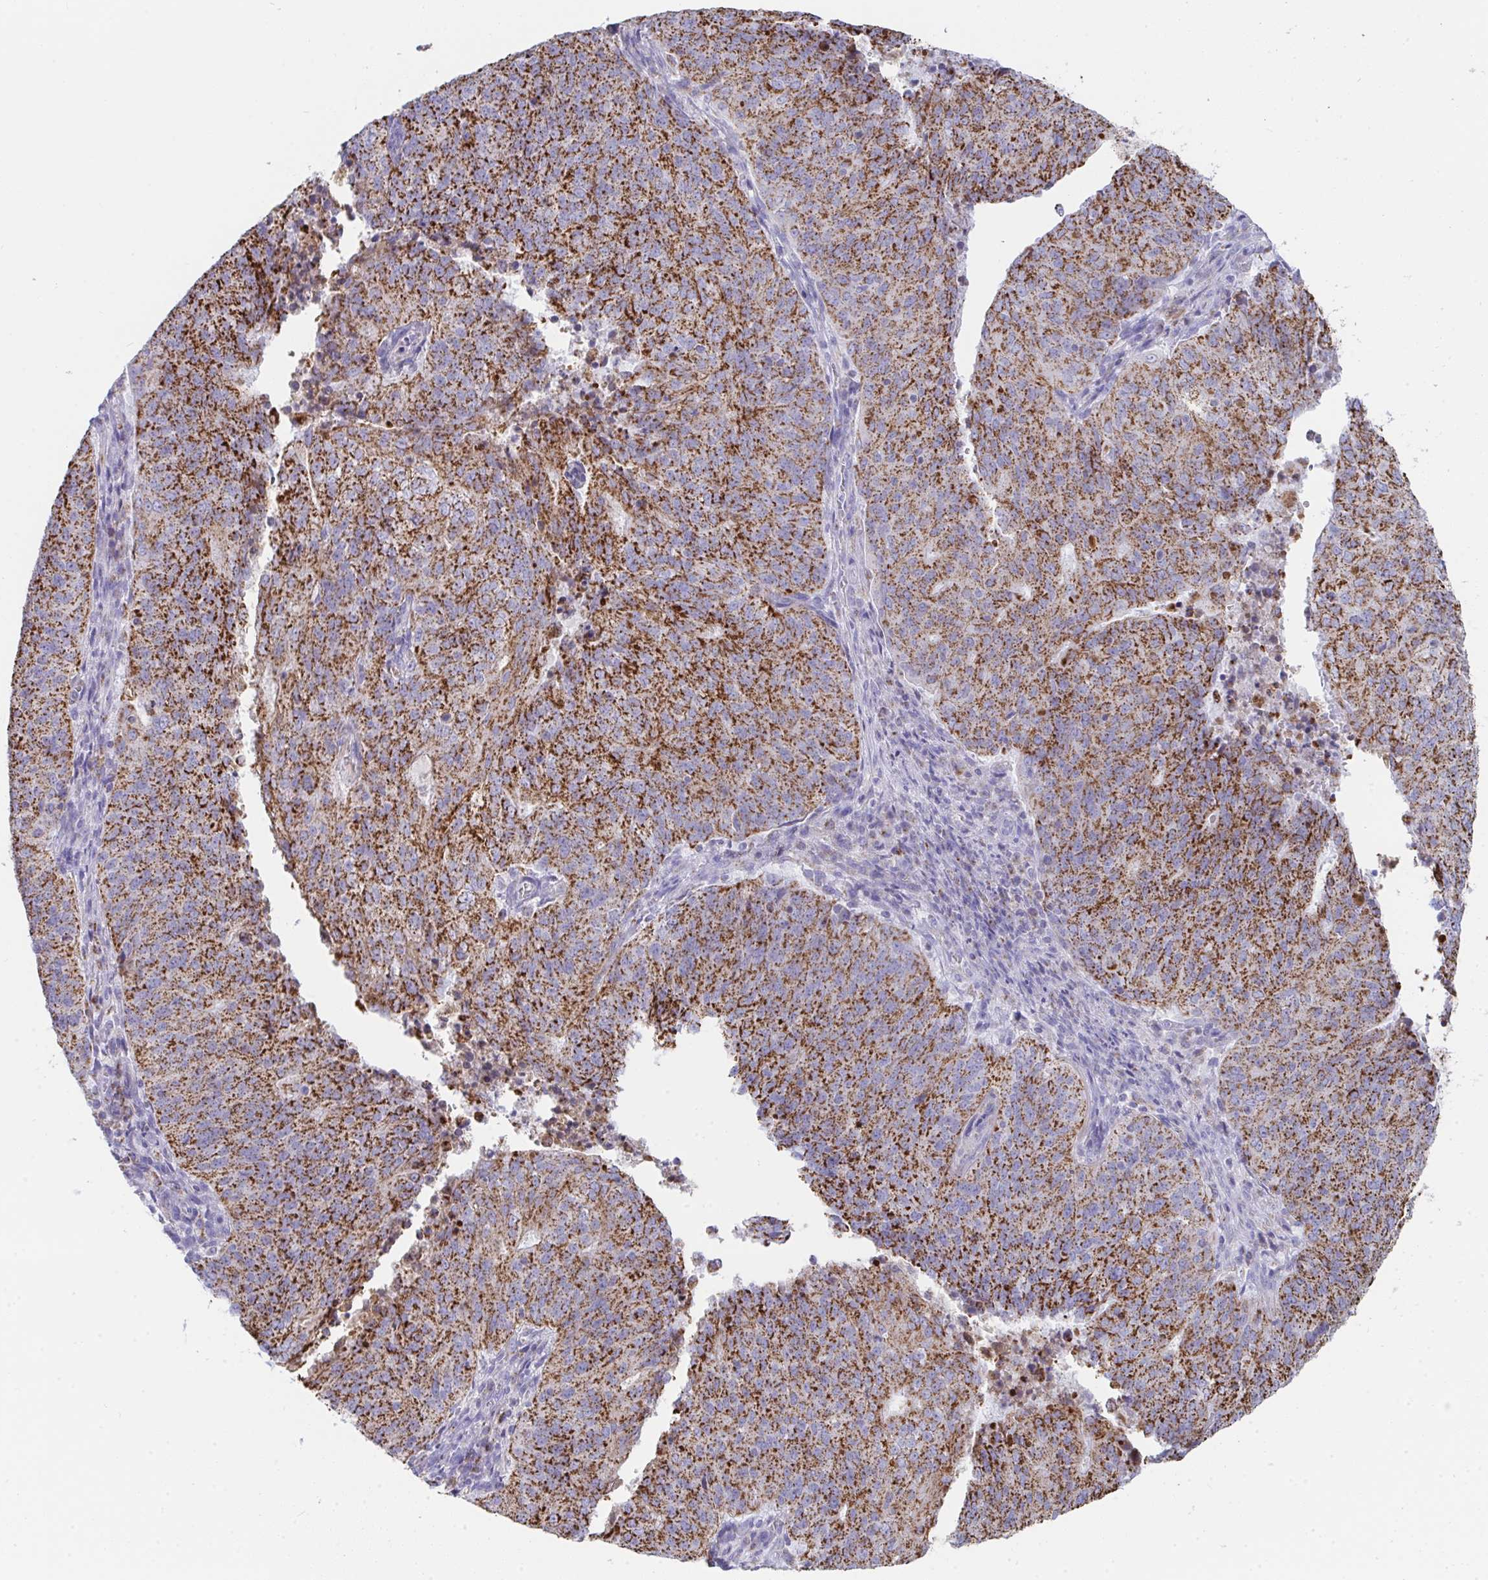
{"staining": {"intensity": "strong", "quantity": ">75%", "location": "cytoplasmic/membranous"}, "tissue": "endometrial cancer", "cell_type": "Tumor cells", "image_type": "cancer", "snomed": [{"axis": "morphology", "description": "Adenocarcinoma, NOS"}, {"axis": "topography", "description": "Endometrium"}], "caption": "Endometrial cancer (adenocarcinoma) was stained to show a protein in brown. There is high levels of strong cytoplasmic/membranous staining in about >75% of tumor cells. Ihc stains the protein of interest in brown and the nuclei are stained blue.", "gene": "AIFM1", "patient": {"sex": "female", "age": 82}}